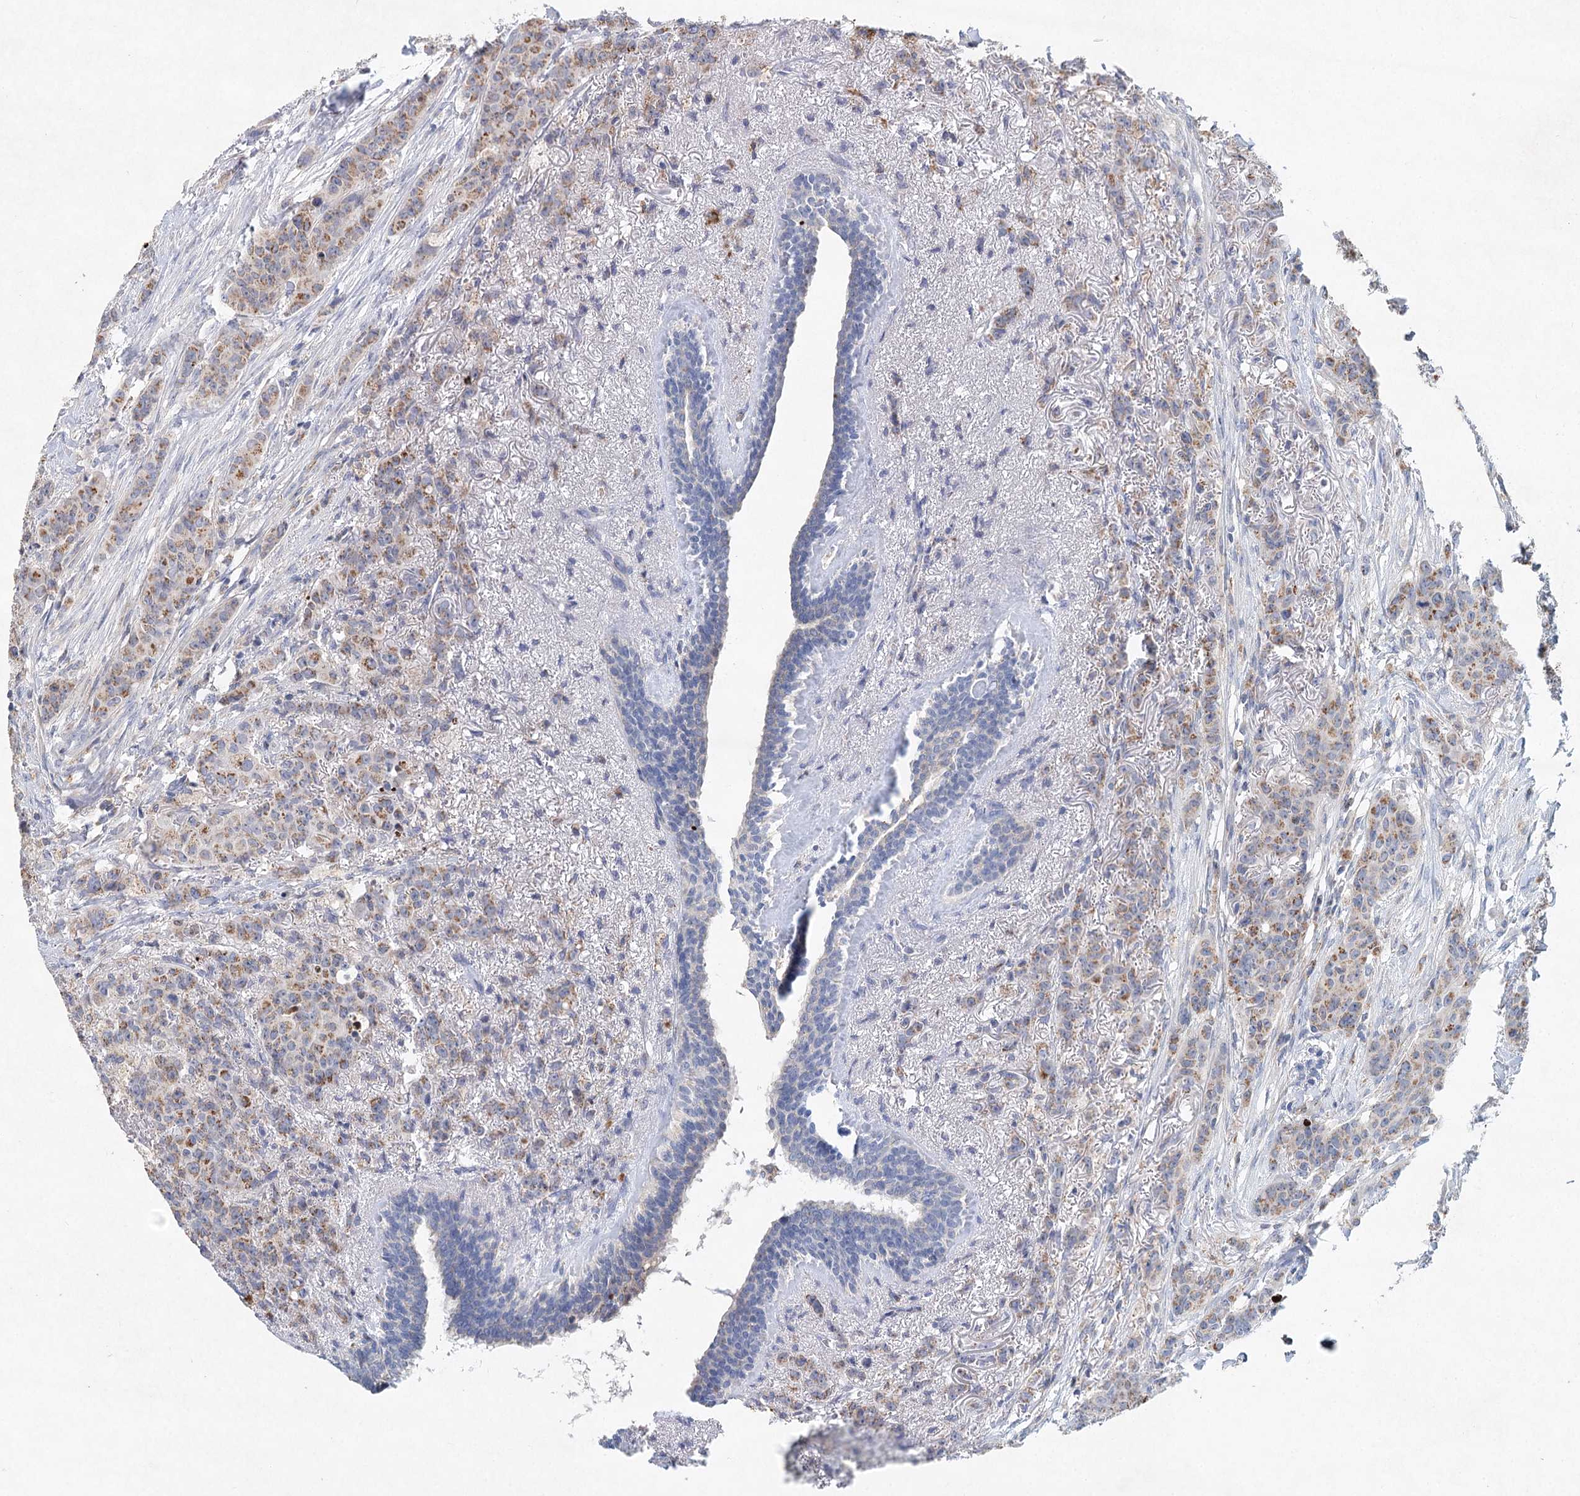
{"staining": {"intensity": "moderate", "quantity": "25%-75%", "location": "cytoplasmic/membranous"}, "tissue": "breast cancer", "cell_type": "Tumor cells", "image_type": "cancer", "snomed": [{"axis": "morphology", "description": "Duct carcinoma"}, {"axis": "topography", "description": "Breast"}], "caption": "An IHC micrograph of tumor tissue is shown. Protein staining in brown shows moderate cytoplasmic/membranous positivity in infiltrating ductal carcinoma (breast) within tumor cells. Using DAB (3,3'-diaminobenzidine) (brown) and hematoxylin (blue) stains, captured at high magnification using brightfield microscopy.", "gene": "XPO6", "patient": {"sex": "female", "age": 40}}